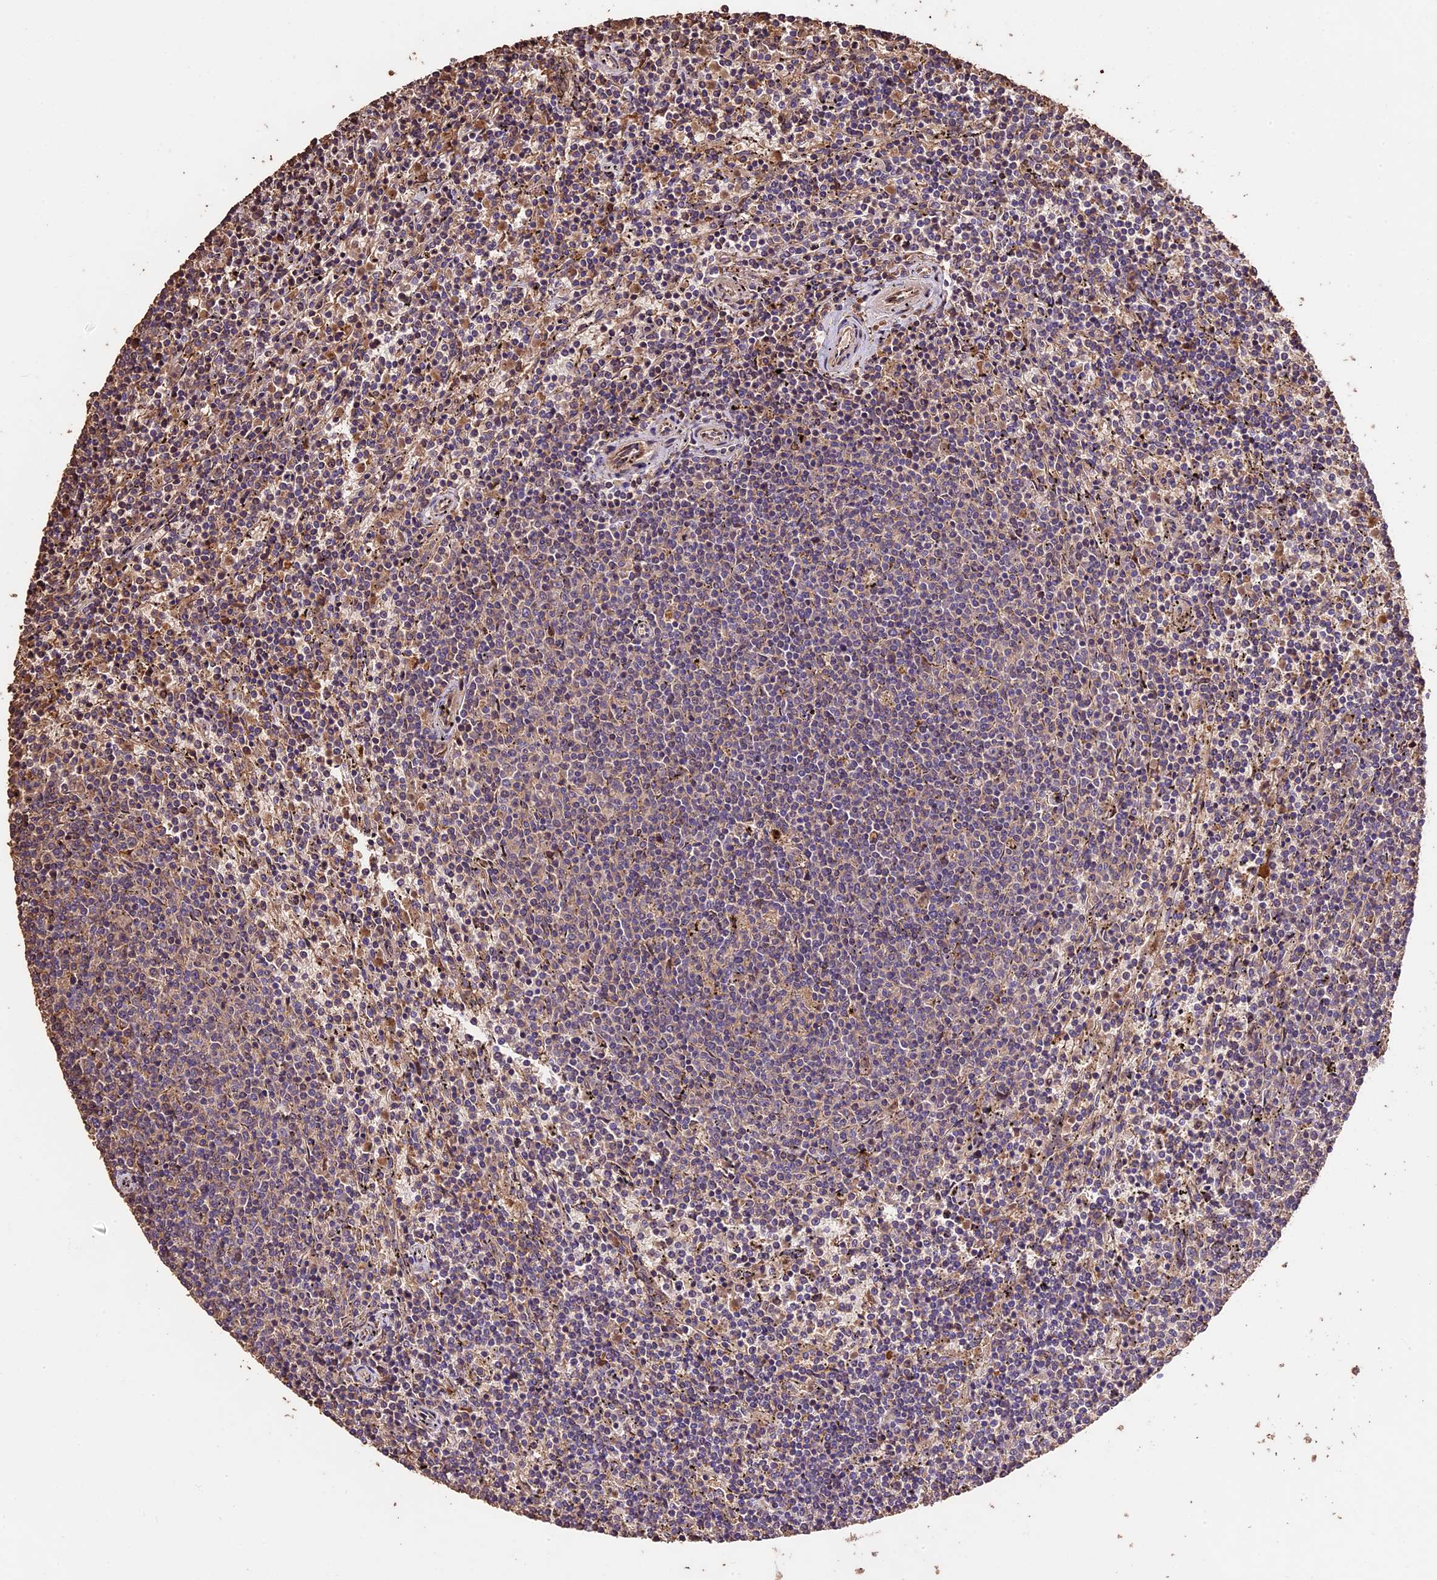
{"staining": {"intensity": "weak", "quantity": "<25%", "location": "cytoplasmic/membranous"}, "tissue": "lymphoma", "cell_type": "Tumor cells", "image_type": "cancer", "snomed": [{"axis": "morphology", "description": "Malignant lymphoma, non-Hodgkin's type, Low grade"}, {"axis": "topography", "description": "Spleen"}], "caption": "An IHC photomicrograph of malignant lymphoma, non-Hodgkin's type (low-grade) is shown. There is no staining in tumor cells of malignant lymphoma, non-Hodgkin's type (low-grade). The staining is performed using DAB brown chromogen with nuclei counter-stained in using hematoxylin.", "gene": "CRLF1", "patient": {"sex": "female", "age": 50}}